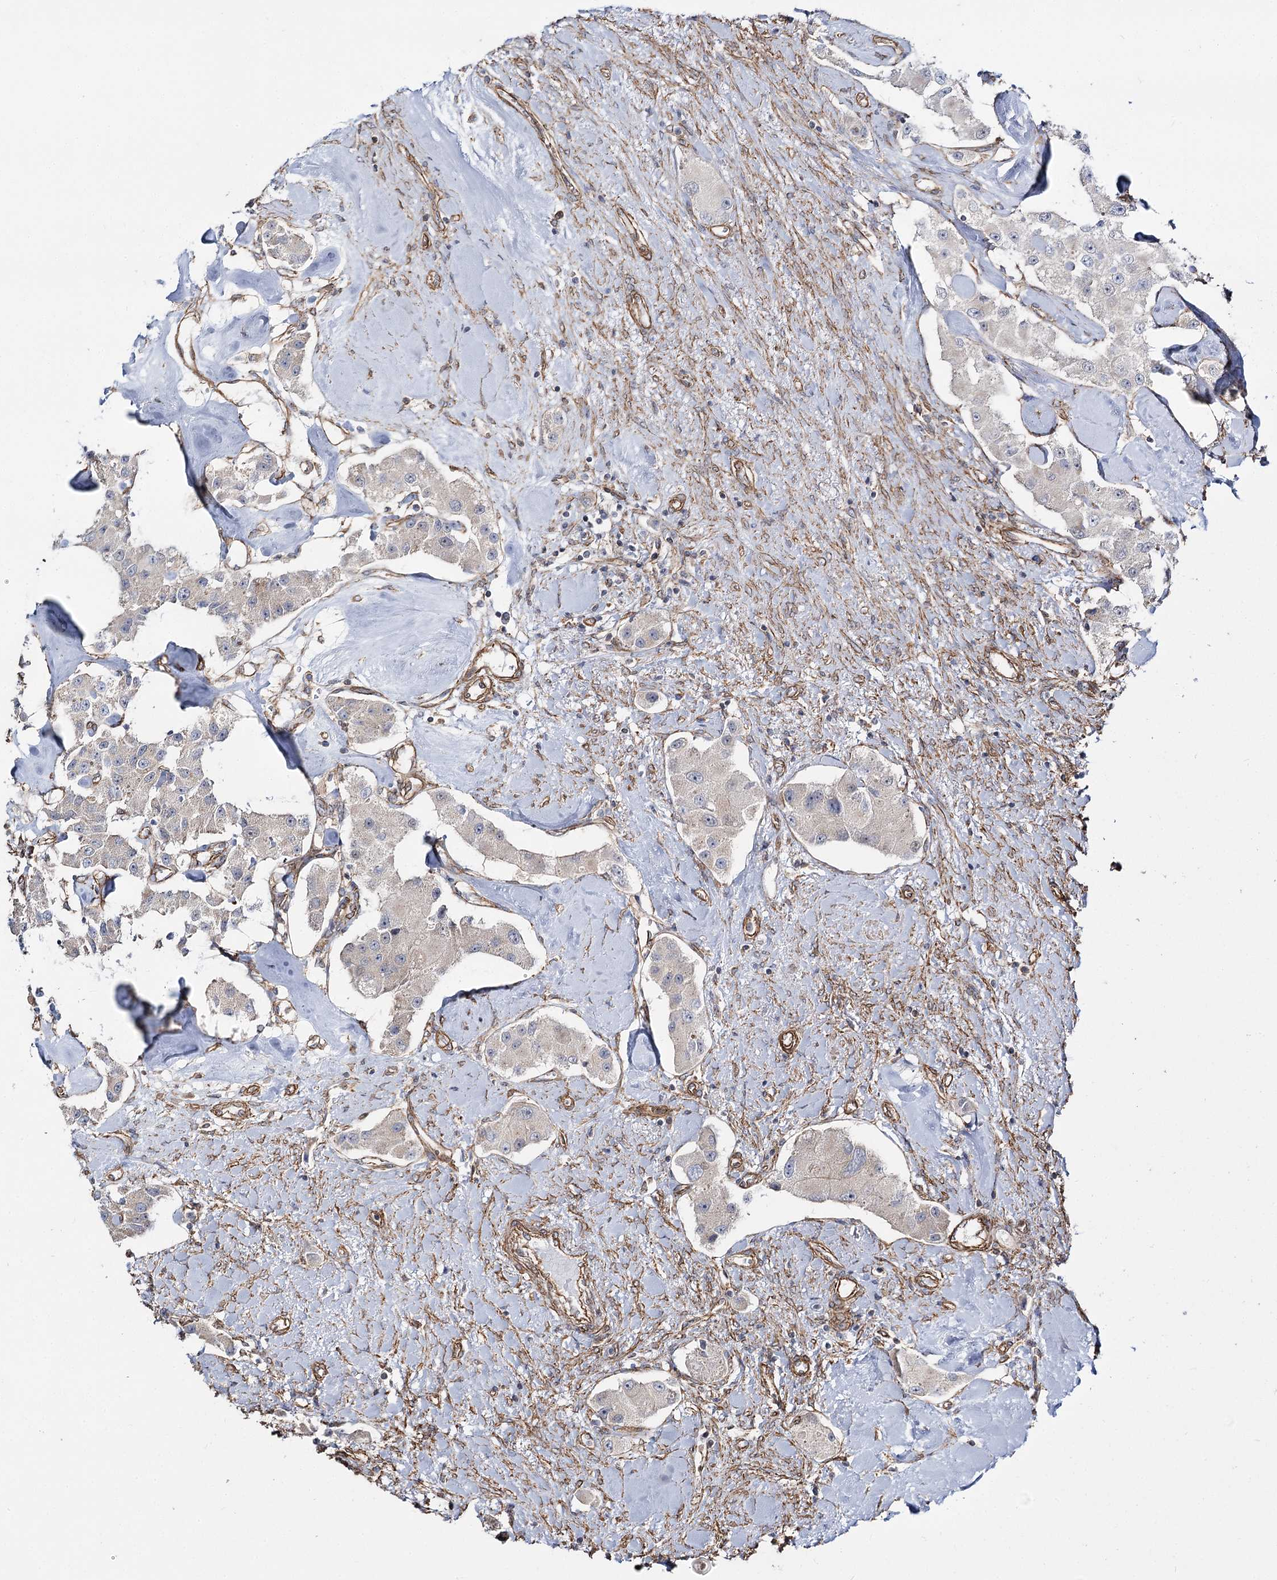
{"staining": {"intensity": "negative", "quantity": "none", "location": "none"}, "tissue": "carcinoid", "cell_type": "Tumor cells", "image_type": "cancer", "snomed": [{"axis": "morphology", "description": "Carcinoid, malignant, NOS"}, {"axis": "topography", "description": "Pancreas"}], "caption": "Carcinoid stained for a protein using immunohistochemistry (IHC) exhibits no expression tumor cells.", "gene": "SH3BP5L", "patient": {"sex": "male", "age": 41}}